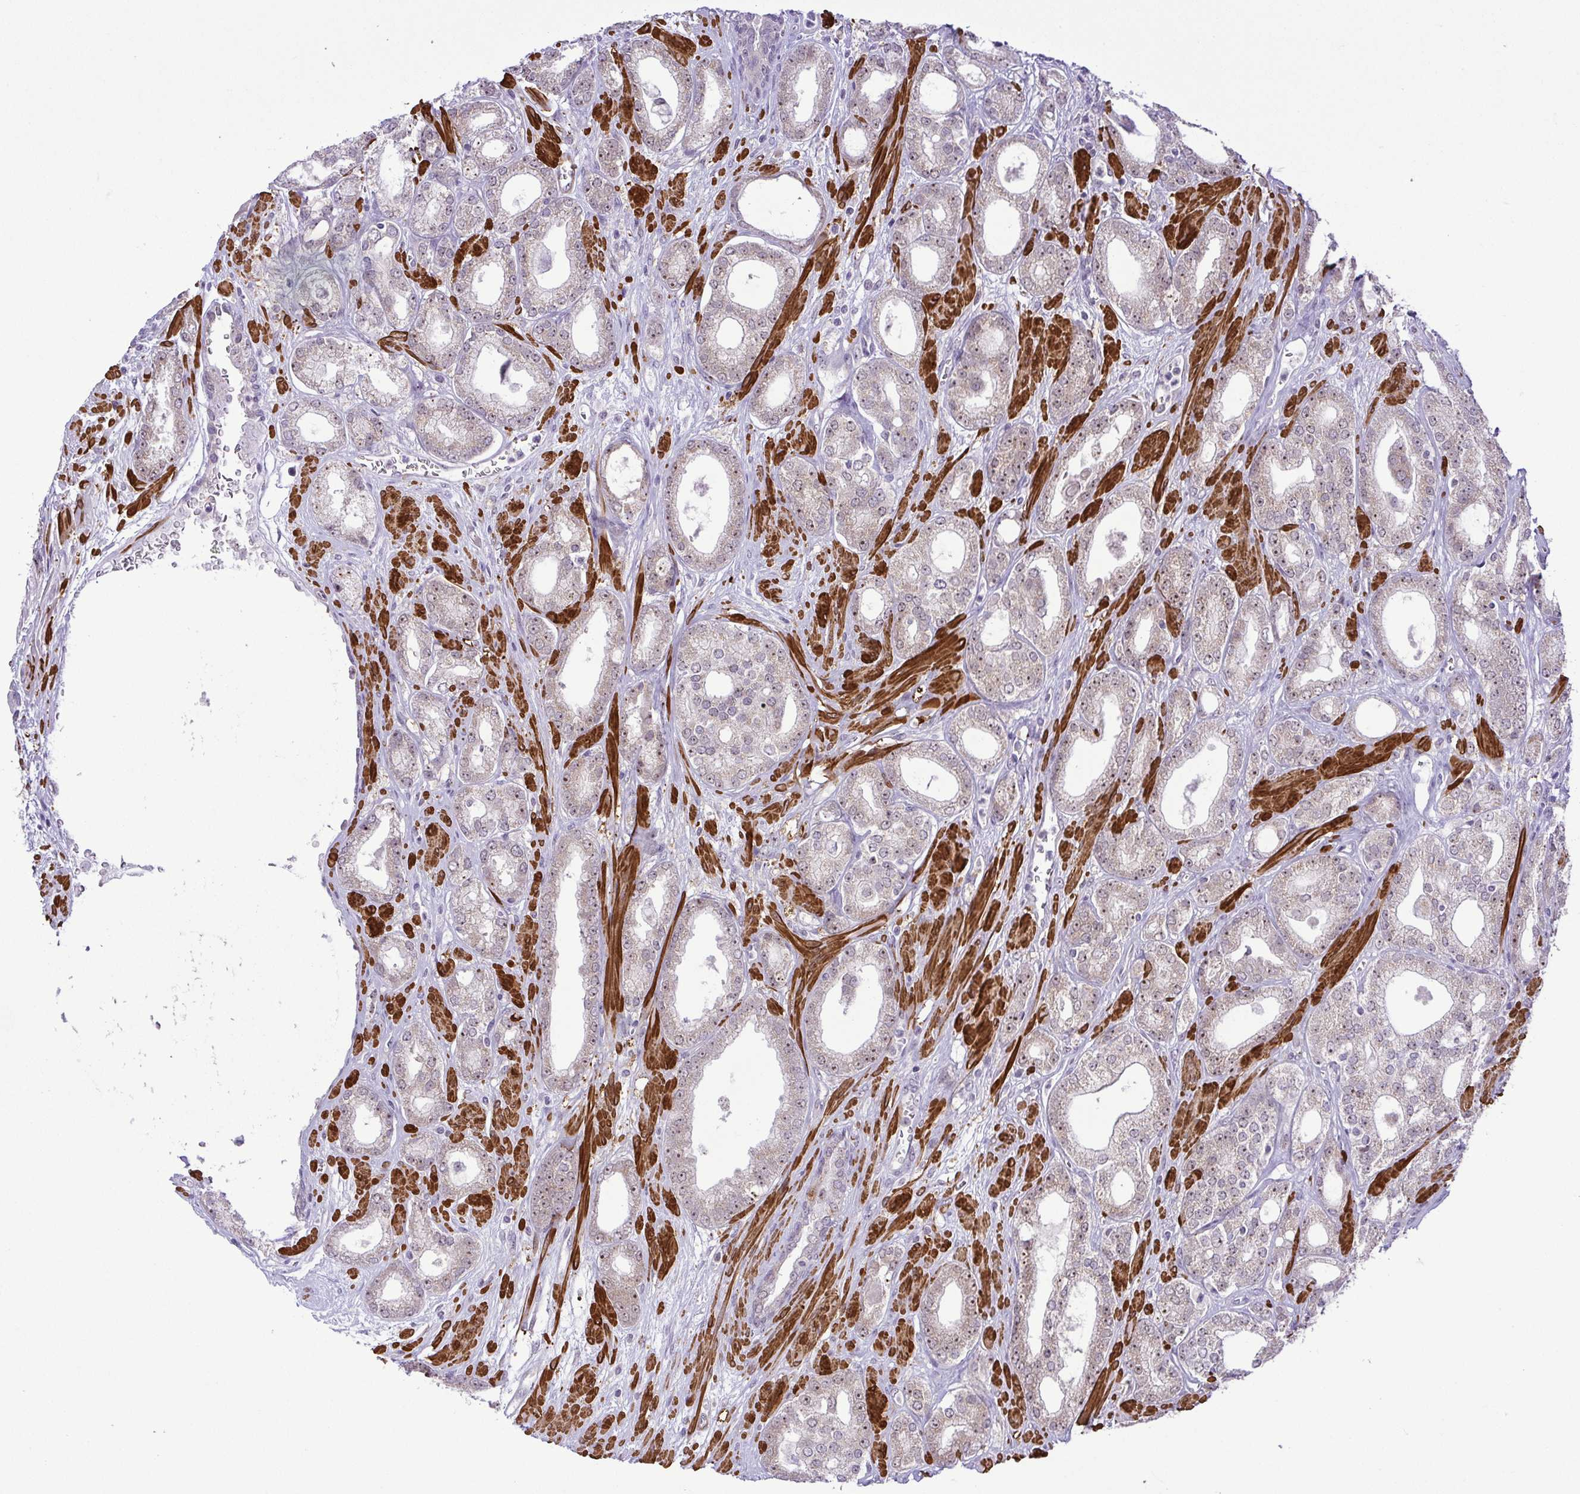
{"staining": {"intensity": "weak", "quantity": "25%-75%", "location": "cytoplasmic/membranous"}, "tissue": "prostate cancer", "cell_type": "Tumor cells", "image_type": "cancer", "snomed": [{"axis": "morphology", "description": "Adenocarcinoma, High grade"}, {"axis": "topography", "description": "Prostate"}], "caption": "A micrograph showing weak cytoplasmic/membranous staining in approximately 25%-75% of tumor cells in adenocarcinoma (high-grade) (prostate), as visualized by brown immunohistochemical staining.", "gene": "RSL24D1", "patient": {"sex": "male", "age": 64}}